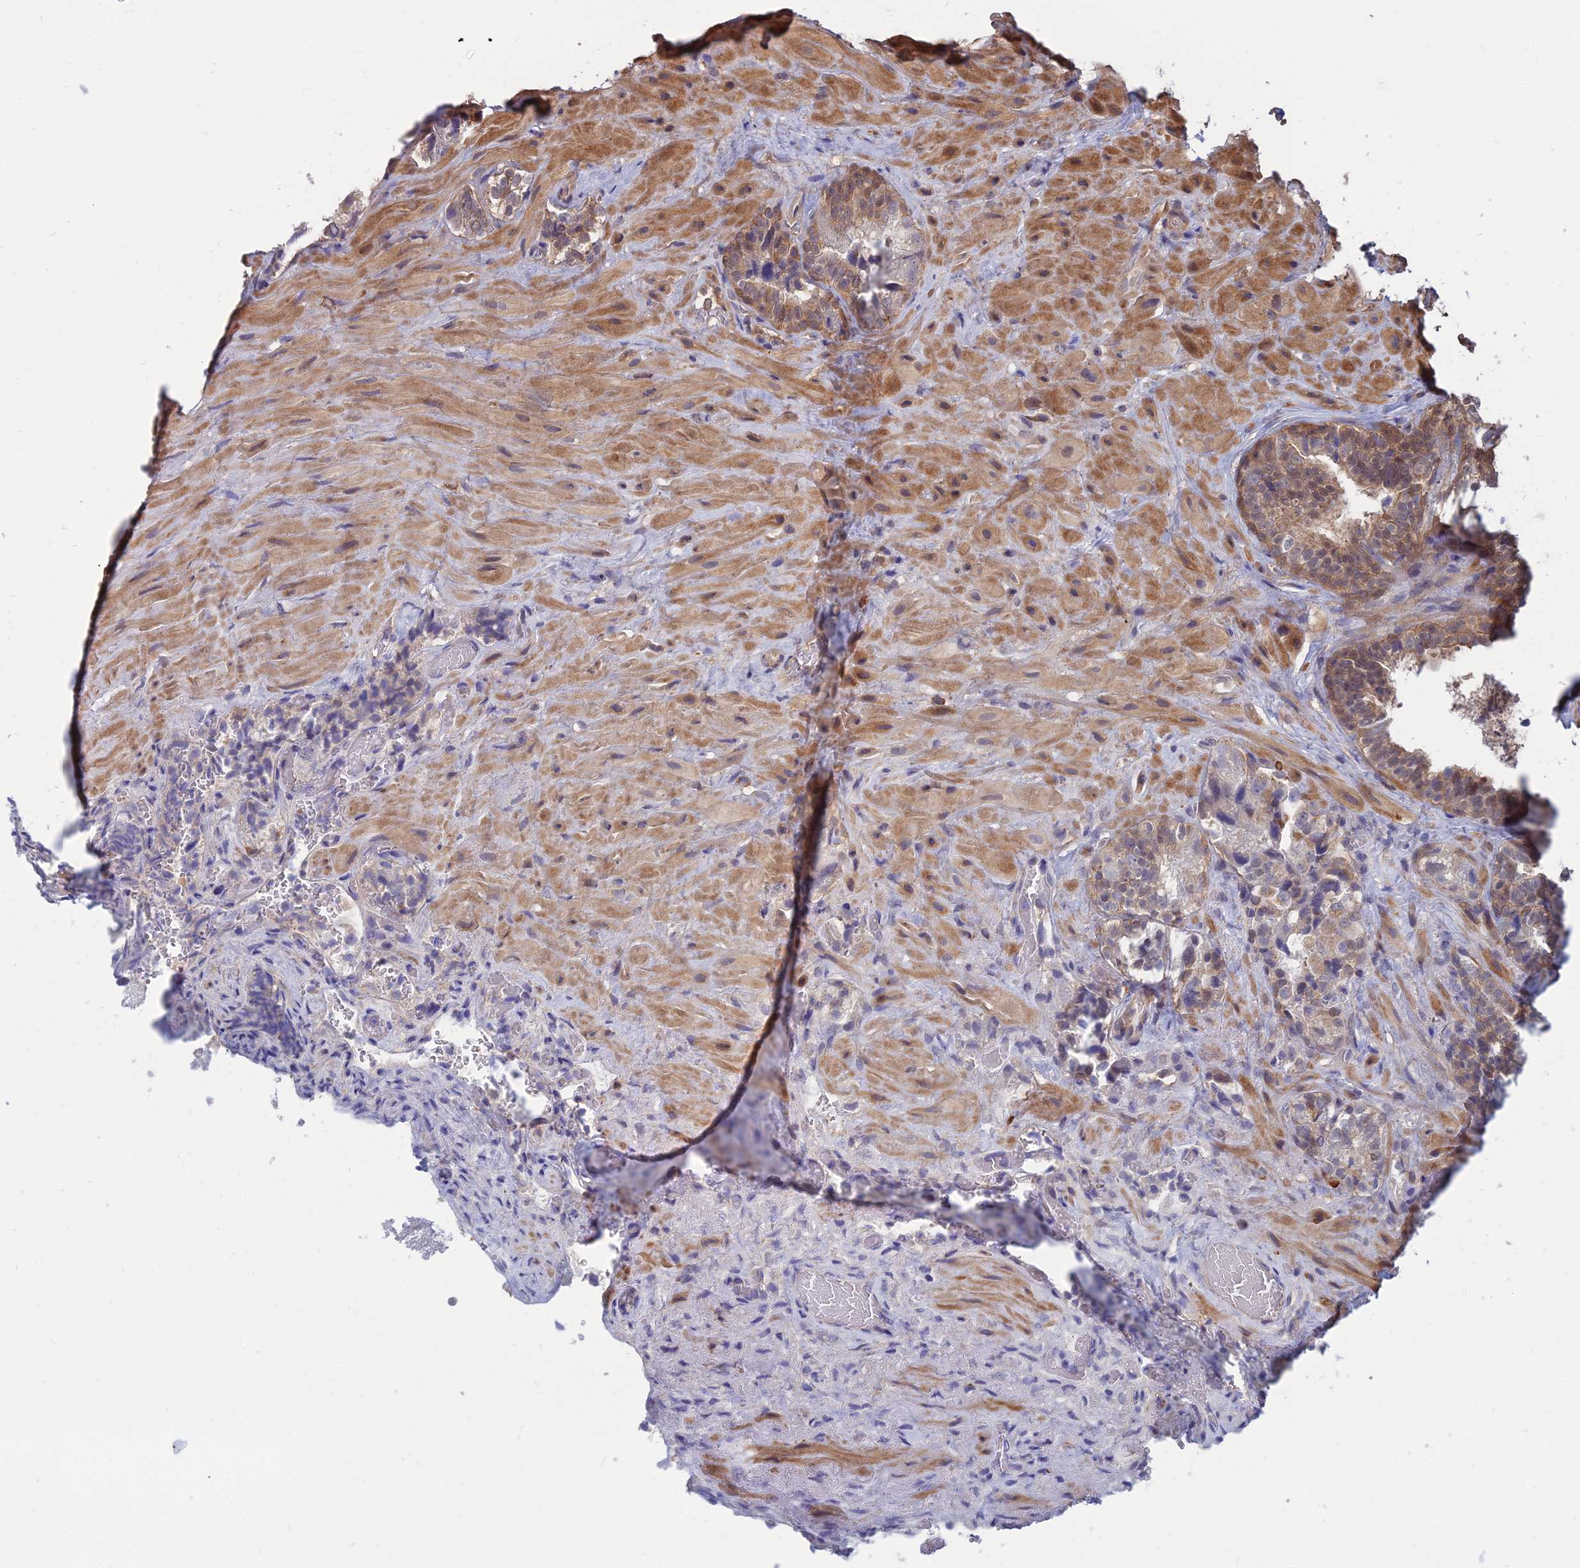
{"staining": {"intensity": "moderate", "quantity": "<25%", "location": "cytoplasmic/membranous"}, "tissue": "seminal vesicle", "cell_type": "Glandular cells", "image_type": "normal", "snomed": [{"axis": "morphology", "description": "Normal tissue, NOS"}, {"axis": "topography", "description": "Prostate and seminal vesicle, NOS"}, {"axis": "topography", "description": "Prostate"}, {"axis": "topography", "description": "Seminal veicle"}], "caption": "The immunohistochemical stain labels moderate cytoplasmic/membranous staining in glandular cells of benign seminal vesicle. (DAB IHC, brown staining for protein, blue staining for nuclei).", "gene": "OPA3", "patient": {"sex": "male", "age": 67}}